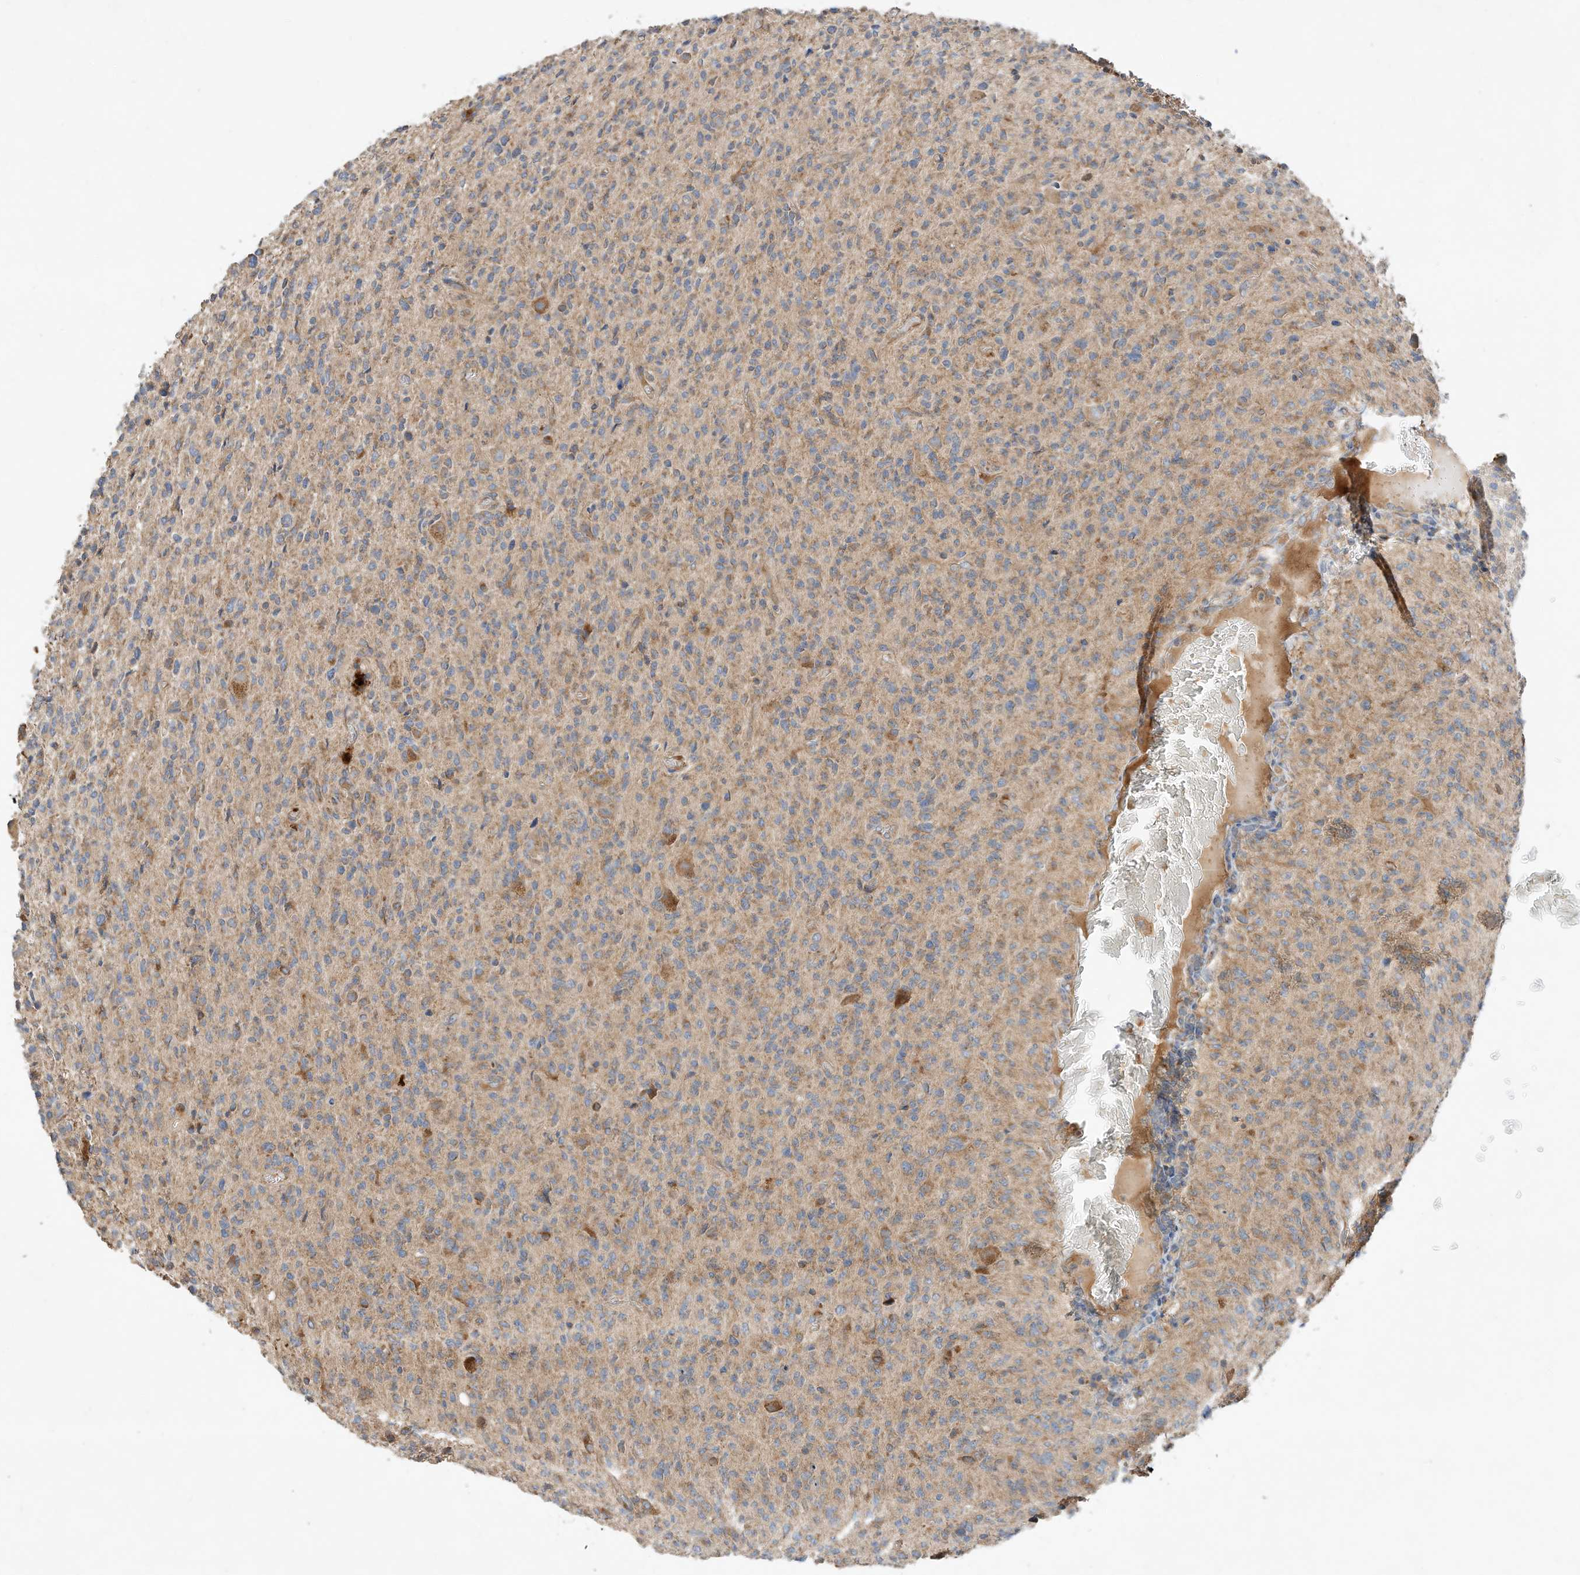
{"staining": {"intensity": "moderate", "quantity": "25%-75%", "location": "cytoplasmic/membranous"}, "tissue": "glioma", "cell_type": "Tumor cells", "image_type": "cancer", "snomed": [{"axis": "morphology", "description": "Glioma, malignant, High grade"}, {"axis": "topography", "description": "Brain"}], "caption": "Protein expression analysis of glioma demonstrates moderate cytoplasmic/membranous positivity in about 25%-75% of tumor cells.", "gene": "CPAMD8", "patient": {"sex": "female", "age": 57}}